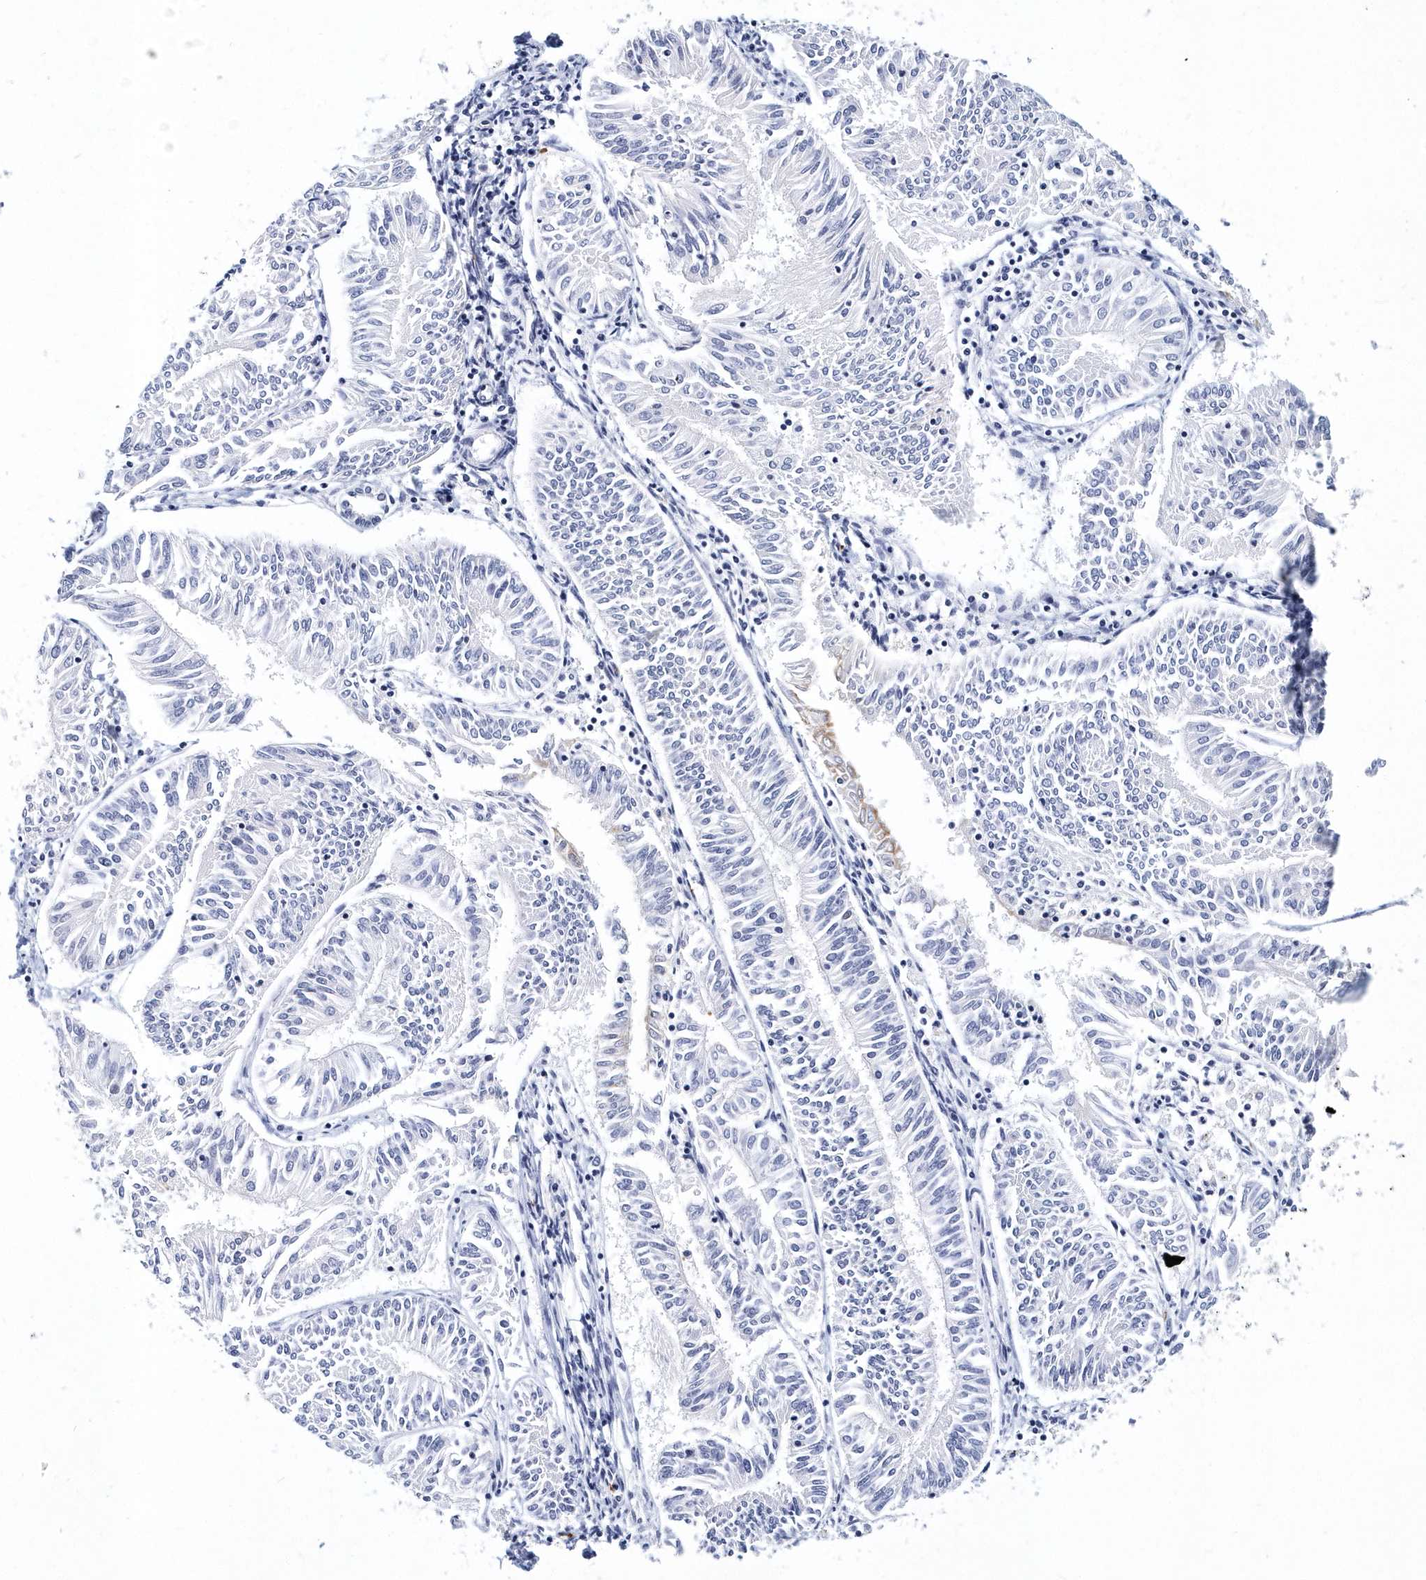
{"staining": {"intensity": "negative", "quantity": "none", "location": "none"}, "tissue": "endometrial cancer", "cell_type": "Tumor cells", "image_type": "cancer", "snomed": [{"axis": "morphology", "description": "Adenocarcinoma, NOS"}, {"axis": "topography", "description": "Endometrium"}], "caption": "The IHC image has no significant staining in tumor cells of adenocarcinoma (endometrial) tissue.", "gene": "ITGA2B", "patient": {"sex": "female", "age": 58}}